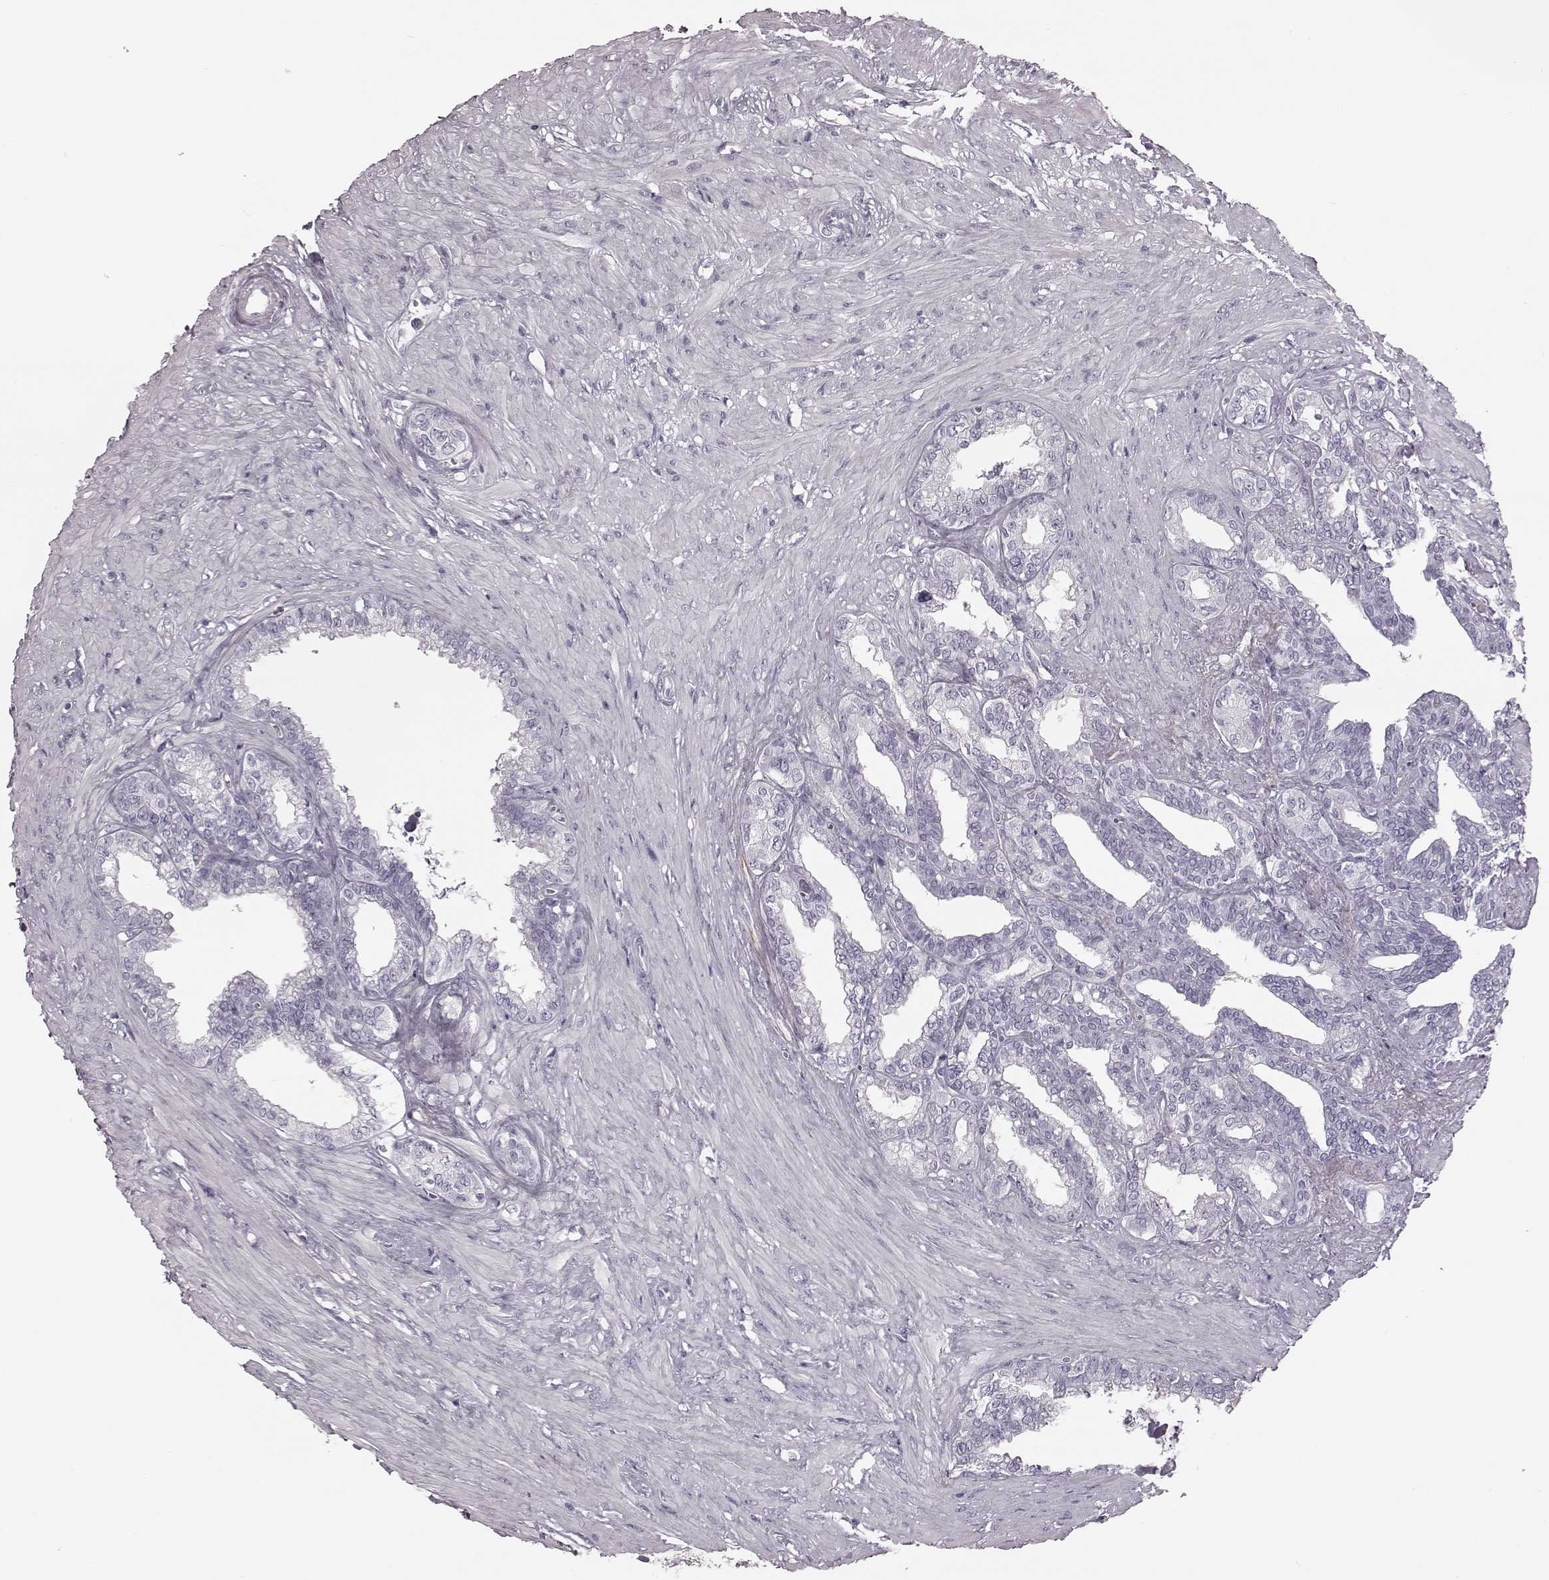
{"staining": {"intensity": "negative", "quantity": "none", "location": "none"}, "tissue": "seminal vesicle", "cell_type": "Glandular cells", "image_type": "normal", "snomed": [{"axis": "morphology", "description": "Normal tissue, NOS"}, {"axis": "morphology", "description": "Urothelial carcinoma, NOS"}, {"axis": "topography", "description": "Urinary bladder"}, {"axis": "topography", "description": "Seminal veicle"}], "caption": "An IHC micrograph of benign seminal vesicle is shown. There is no staining in glandular cells of seminal vesicle.", "gene": "ZNF433", "patient": {"sex": "male", "age": 76}}